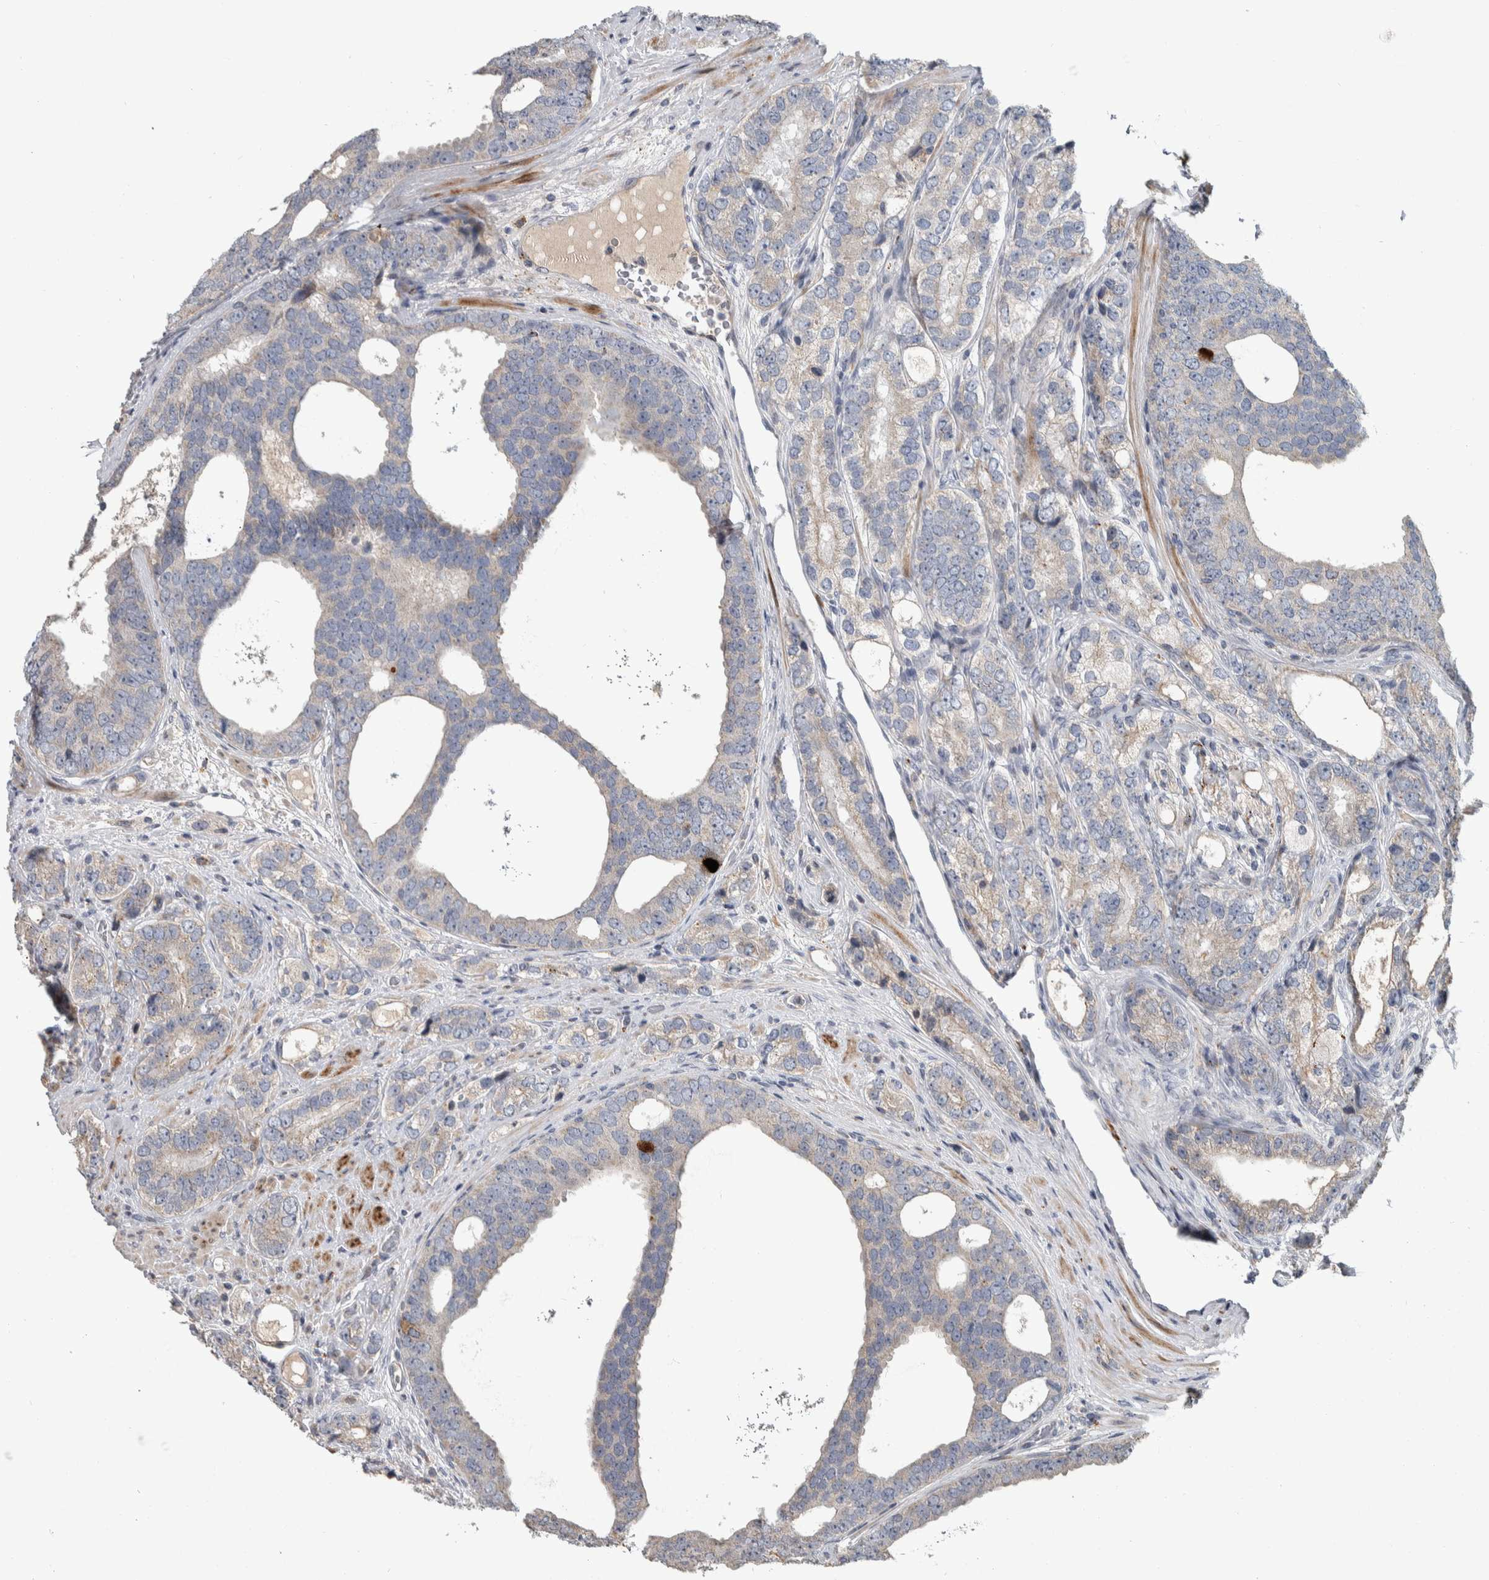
{"staining": {"intensity": "negative", "quantity": "none", "location": "none"}, "tissue": "prostate cancer", "cell_type": "Tumor cells", "image_type": "cancer", "snomed": [{"axis": "morphology", "description": "Adenocarcinoma, High grade"}, {"axis": "topography", "description": "Prostate"}], "caption": "An IHC micrograph of prostate cancer is shown. There is no staining in tumor cells of prostate cancer.", "gene": "FAM83G", "patient": {"sex": "male", "age": 56}}